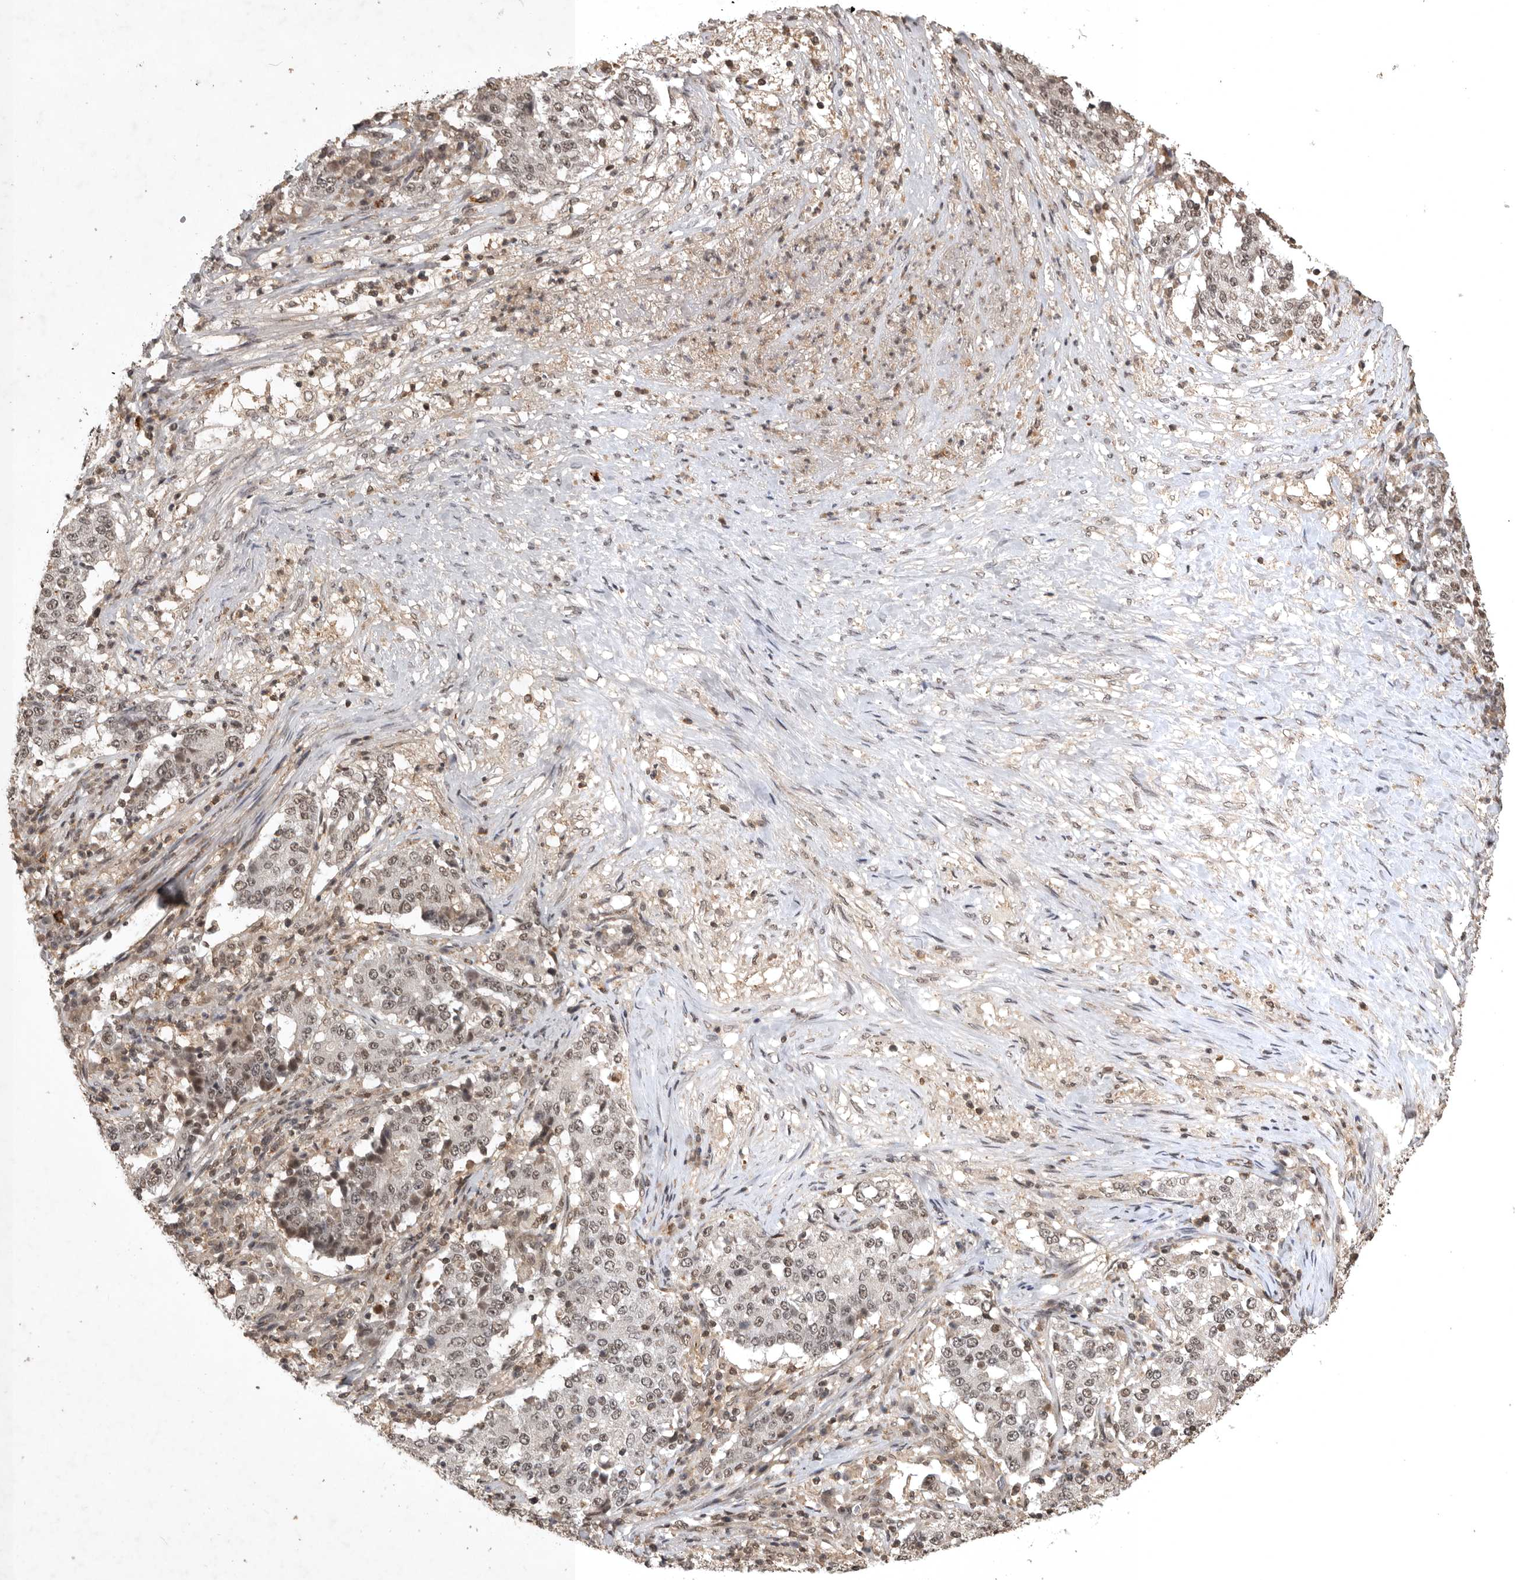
{"staining": {"intensity": "weak", "quantity": ">75%", "location": "nuclear"}, "tissue": "stomach cancer", "cell_type": "Tumor cells", "image_type": "cancer", "snomed": [{"axis": "morphology", "description": "Adenocarcinoma, NOS"}, {"axis": "topography", "description": "Stomach"}], "caption": "Protein expression analysis of stomach cancer exhibits weak nuclear staining in about >75% of tumor cells.", "gene": "CBLL1", "patient": {"sex": "male", "age": 59}}